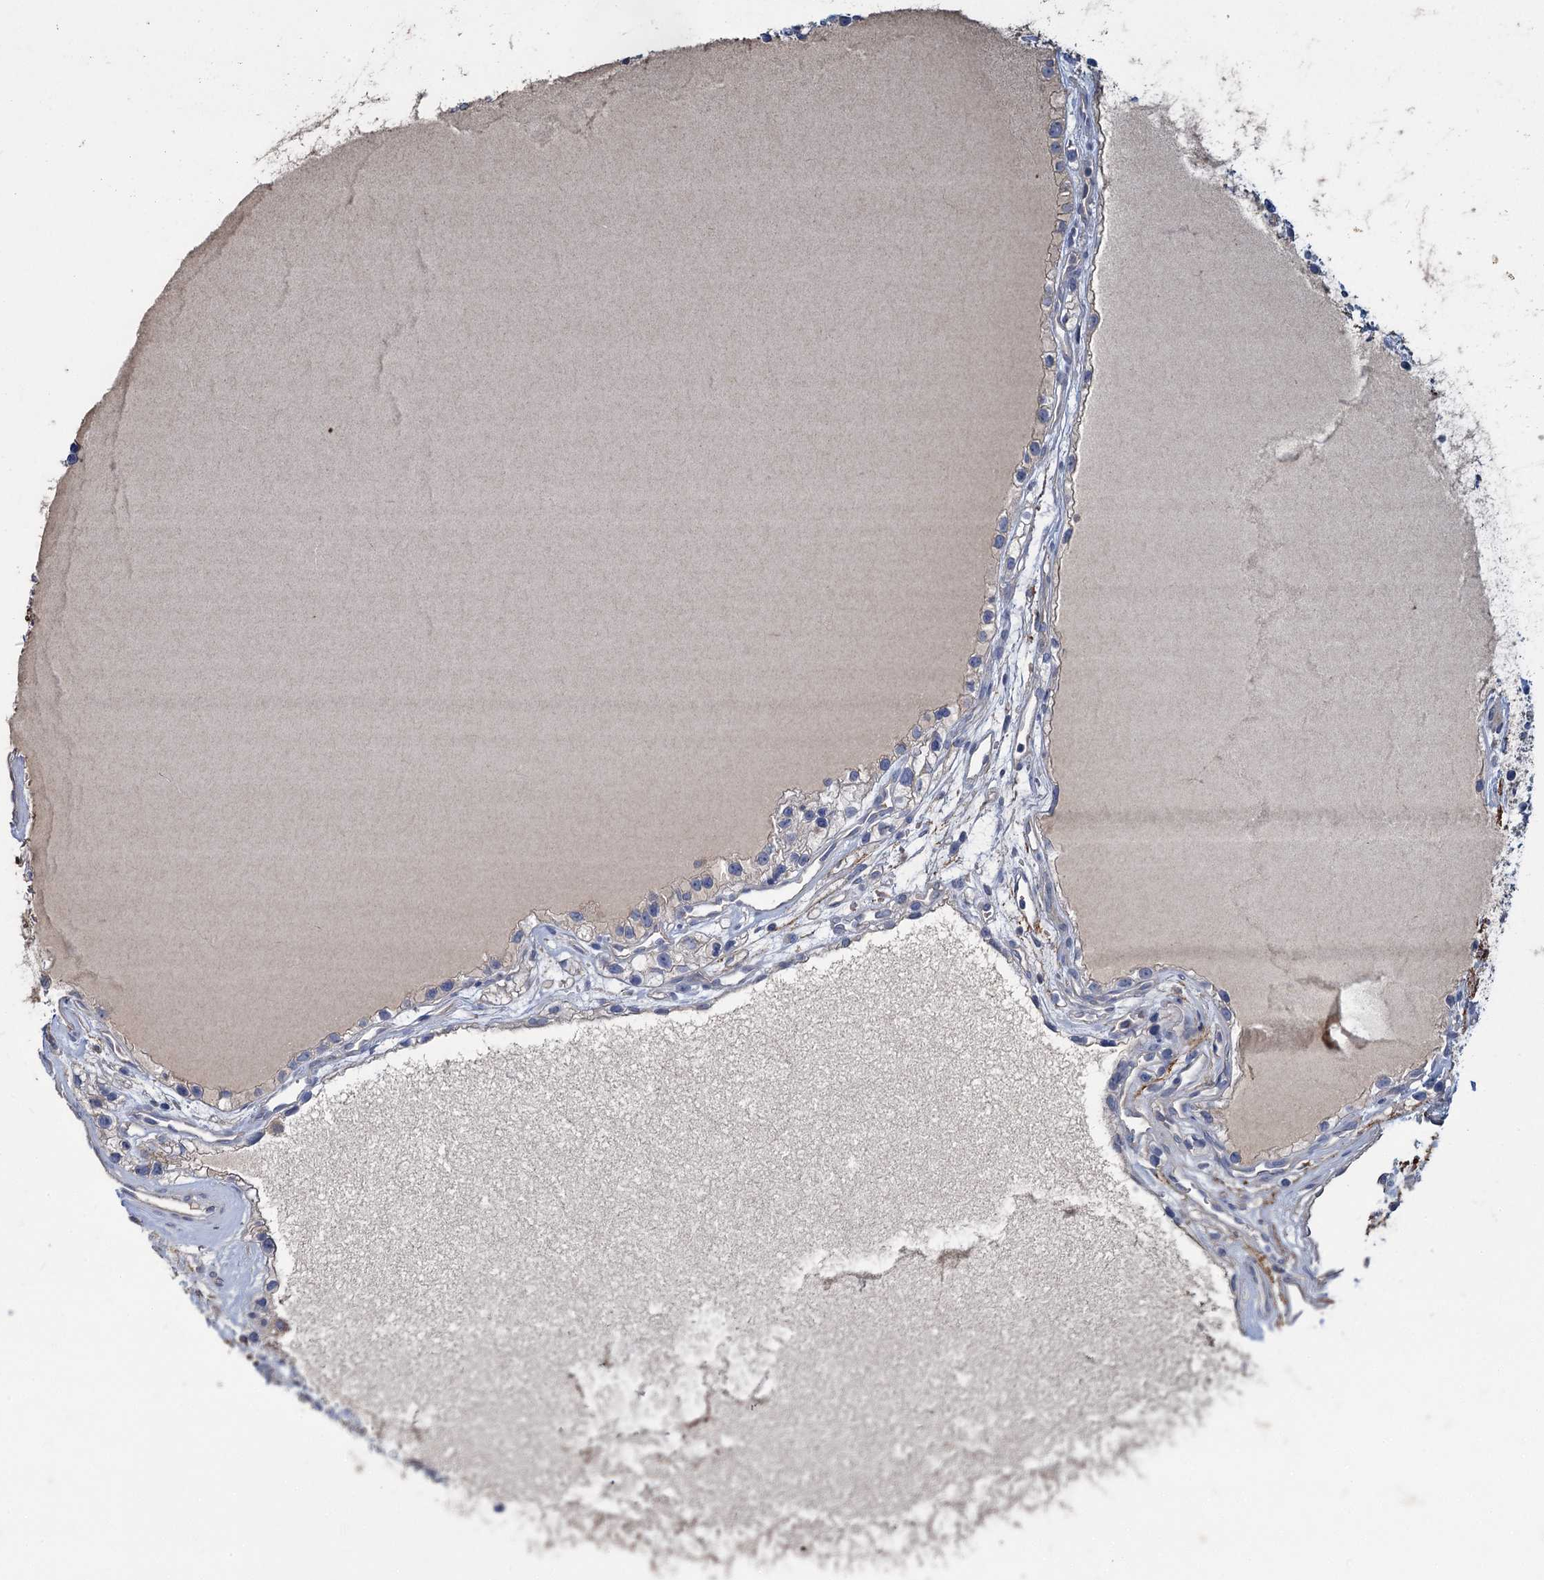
{"staining": {"intensity": "negative", "quantity": "none", "location": "none"}, "tissue": "renal cancer", "cell_type": "Tumor cells", "image_type": "cancer", "snomed": [{"axis": "morphology", "description": "Adenocarcinoma, NOS"}, {"axis": "topography", "description": "Kidney"}], "caption": "Tumor cells show no significant staining in renal cancer (adenocarcinoma).", "gene": "URAD", "patient": {"sex": "female", "age": 57}}